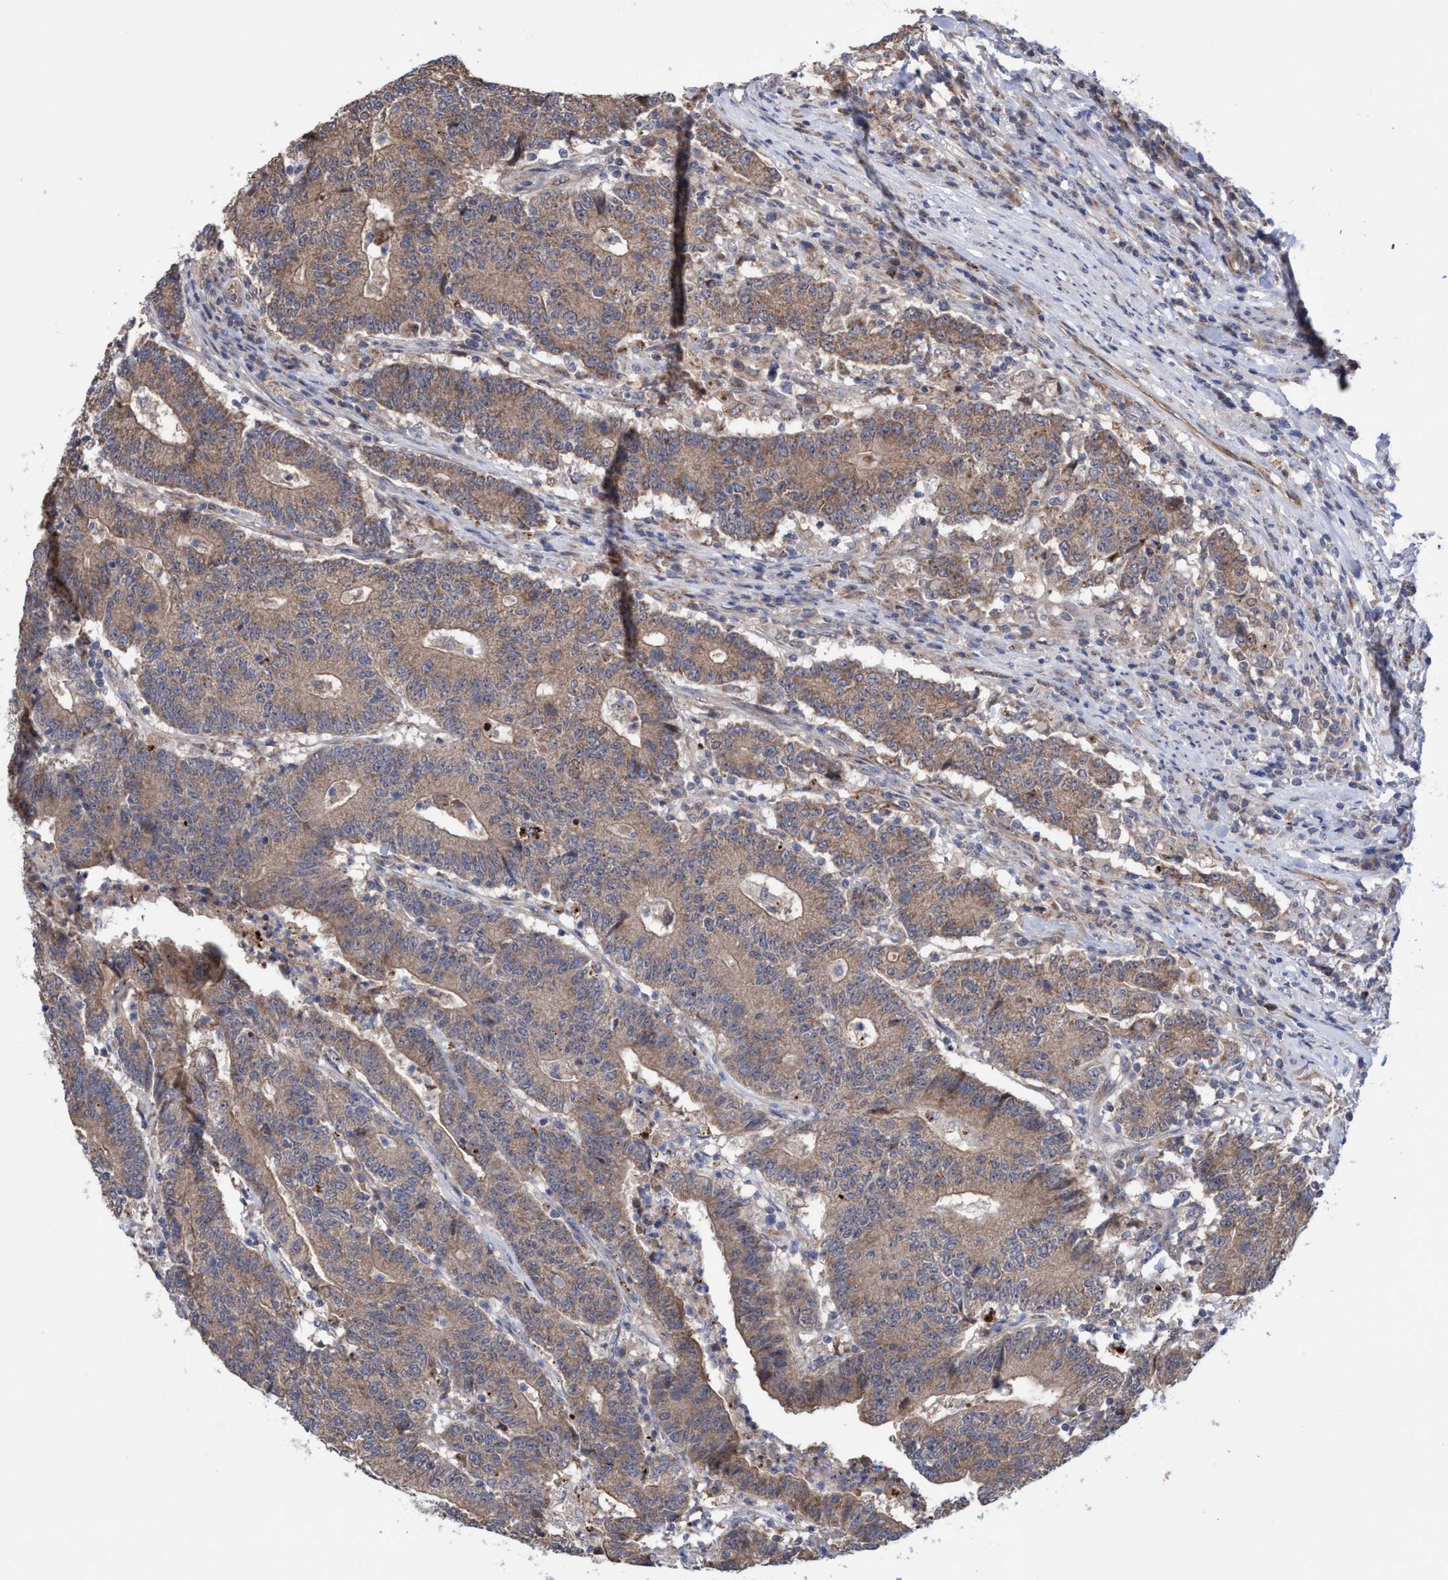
{"staining": {"intensity": "moderate", "quantity": ">75%", "location": "cytoplasmic/membranous"}, "tissue": "colorectal cancer", "cell_type": "Tumor cells", "image_type": "cancer", "snomed": [{"axis": "morphology", "description": "Normal tissue, NOS"}, {"axis": "morphology", "description": "Adenocarcinoma, NOS"}, {"axis": "topography", "description": "Colon"}], "caption": "Immunohistochemistry of human colorectal cancer reveals medium levels of moderate cytoplasmic/membranous expression in about >75% of tumor cells.", "gene": "P2RY14", "patient": {"sex": "female", "age": 75}}